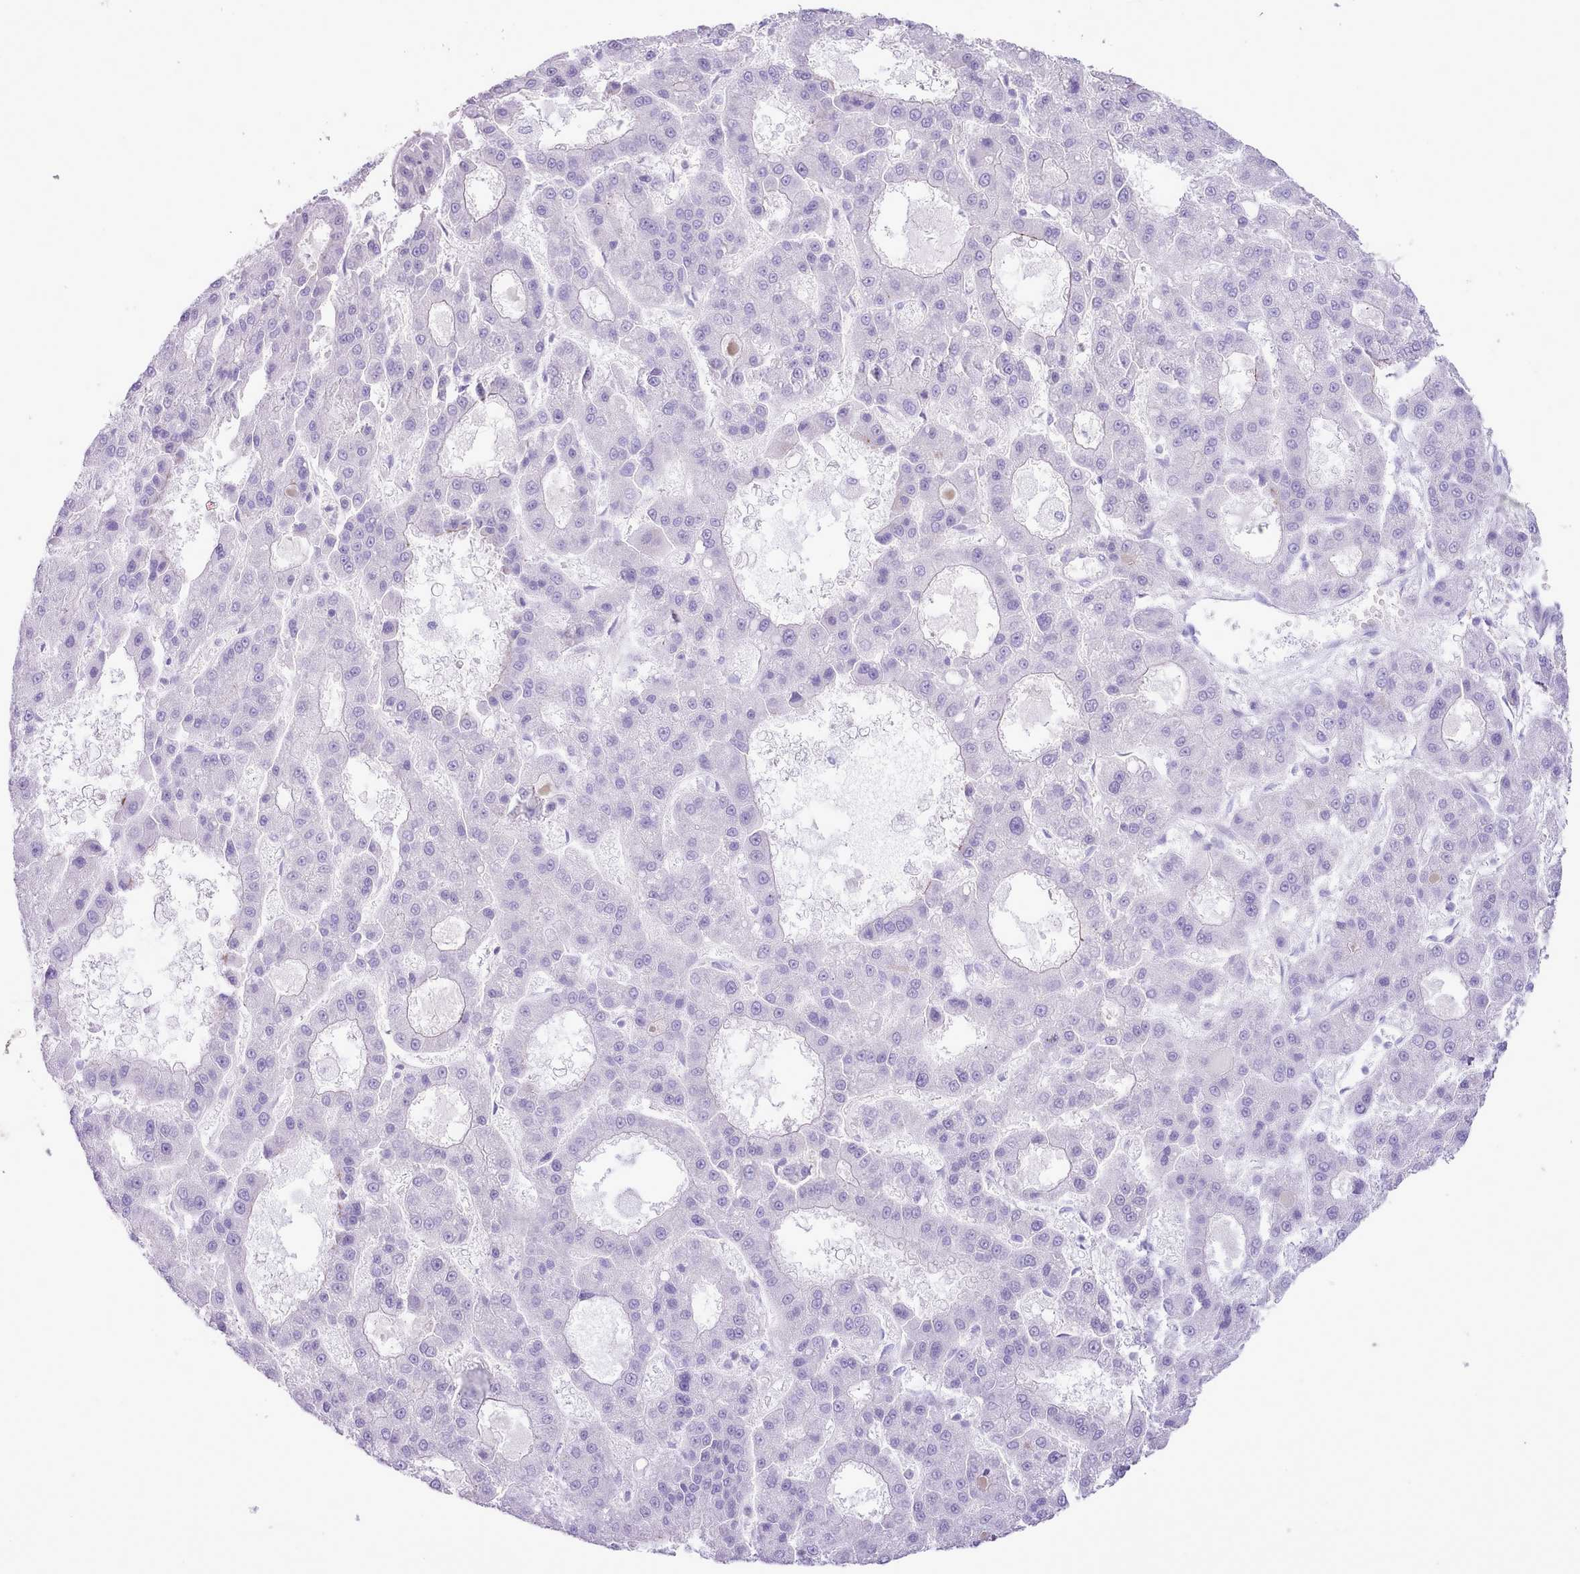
{"staining": {"intensity": "negative", "quantity": "none", "location": "none"}, "tissue": "liver cancer", "cell_type": "Tumor cells", "image_type": "cancer", "snomed": [{"axis": "morphology", "description": "Carcinoma, Hepatocellular, NOS"}, {"axis": "topography", "description": "Liver"}], "caption": "Immunohistochemistry (IHC) histopathology image of liver cancer stained for a protein (brown), which shows no staining in tumor cells.", "gene": "MDFI", "patient": {"sex": "male", "age": 70}}